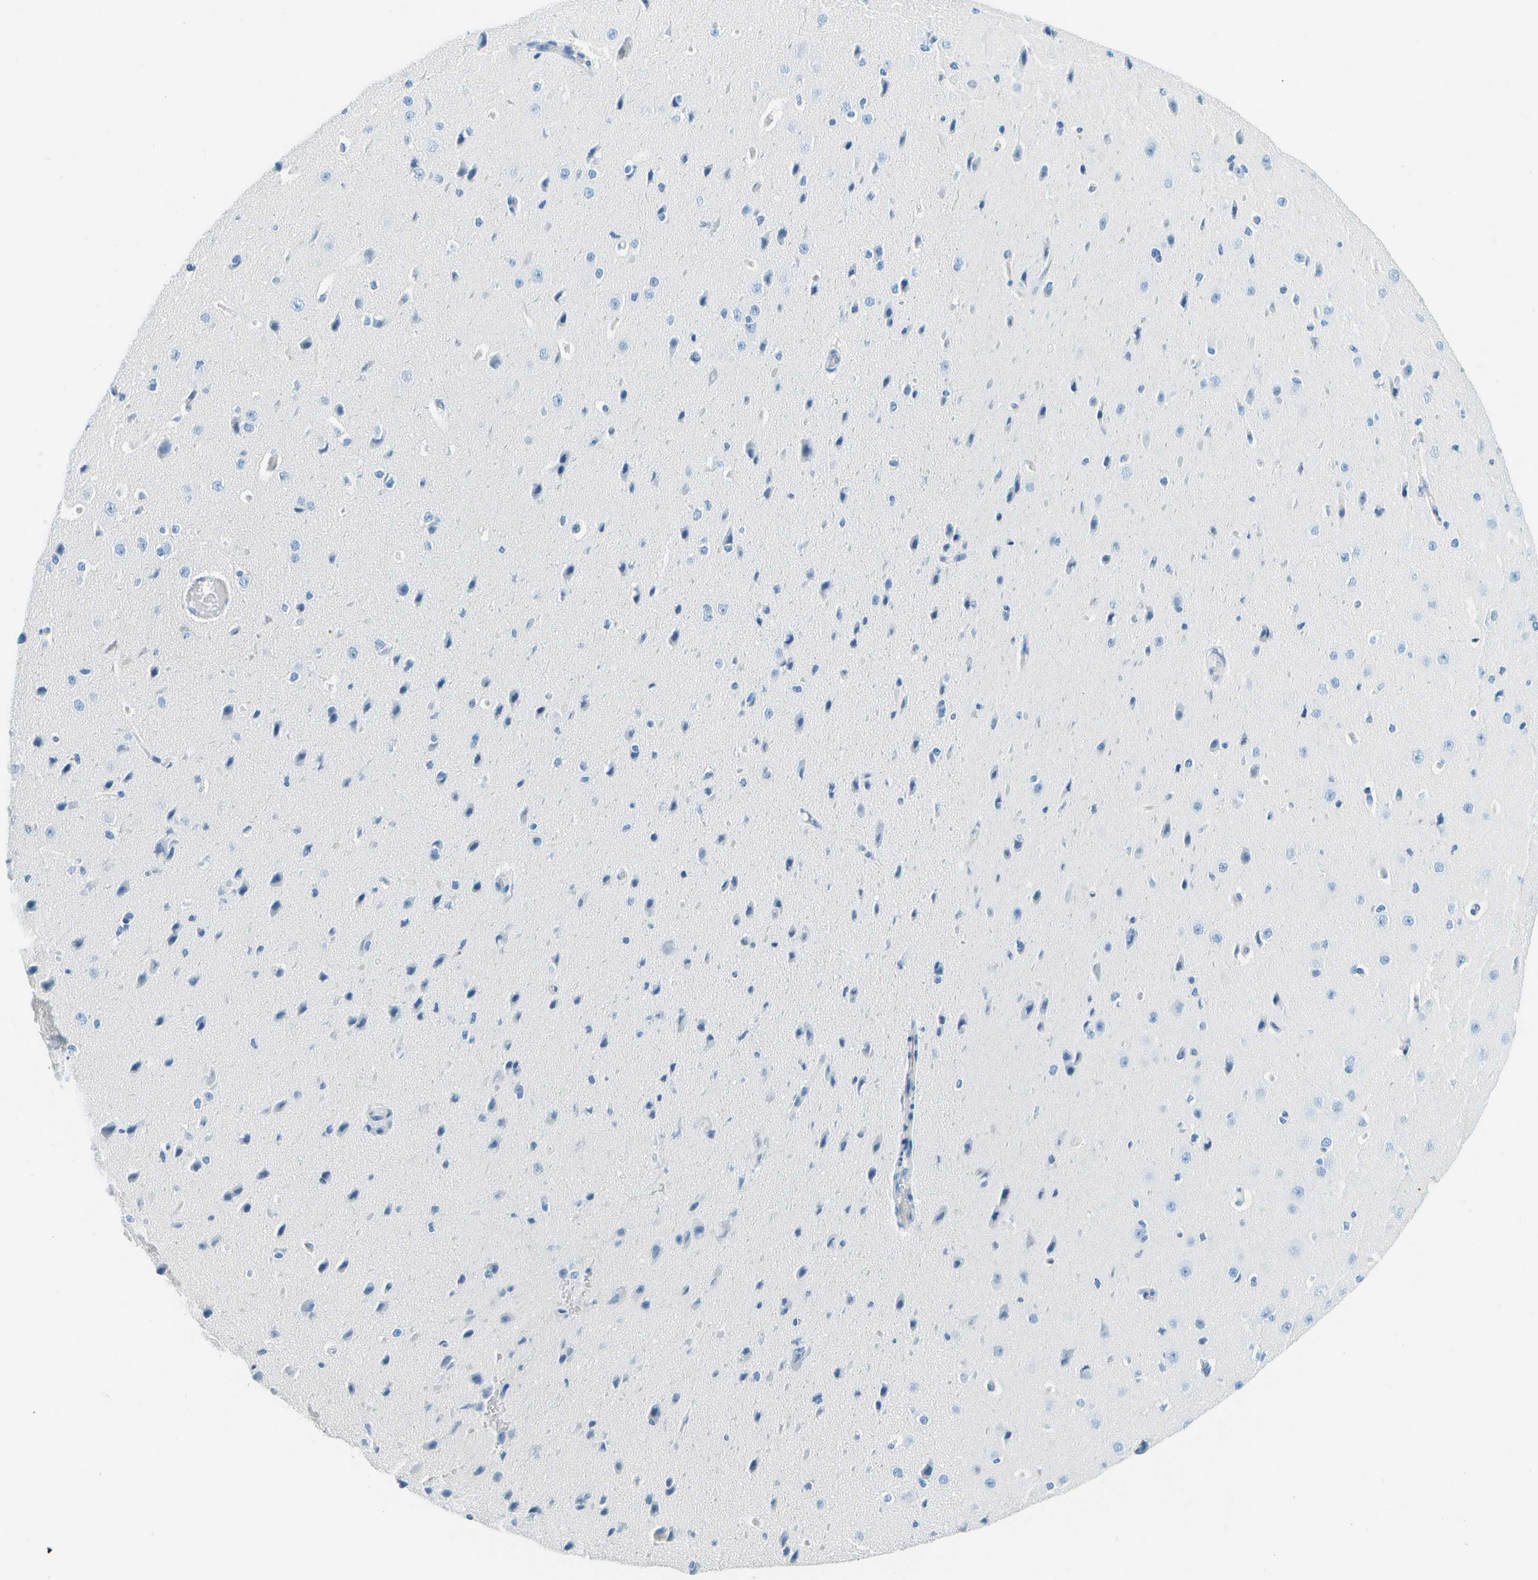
{"staining": {"intensity": "negative", "quantity": "none", "location": "none"}, "tissue": "cerebral cortex", "cell_type": "Endothelial cells", "image_type": "normal", "snomed": [{"axis": "morphology", "description": "Normal tissue, NOS"}, {"axis": "morphology", "description": "Developmental malformation"}, {"axis": "topography", "description": "Cerebral cortex"}], "caption": "Immunohistochemistry (IHC) photomicrograph of benign cerebral cortex: cerebral cortex stained with DAB (3,3'-diaminobenzidine) reveals no significant protein positivity in endothelial cells. (Stains: DAB immunohistochemistry with hematoxylin counter stain, Microscopy: brightfield microscopy at high magnification).", "gene": "CDHR2", "patient": {"sex": "female", "age": 30}}